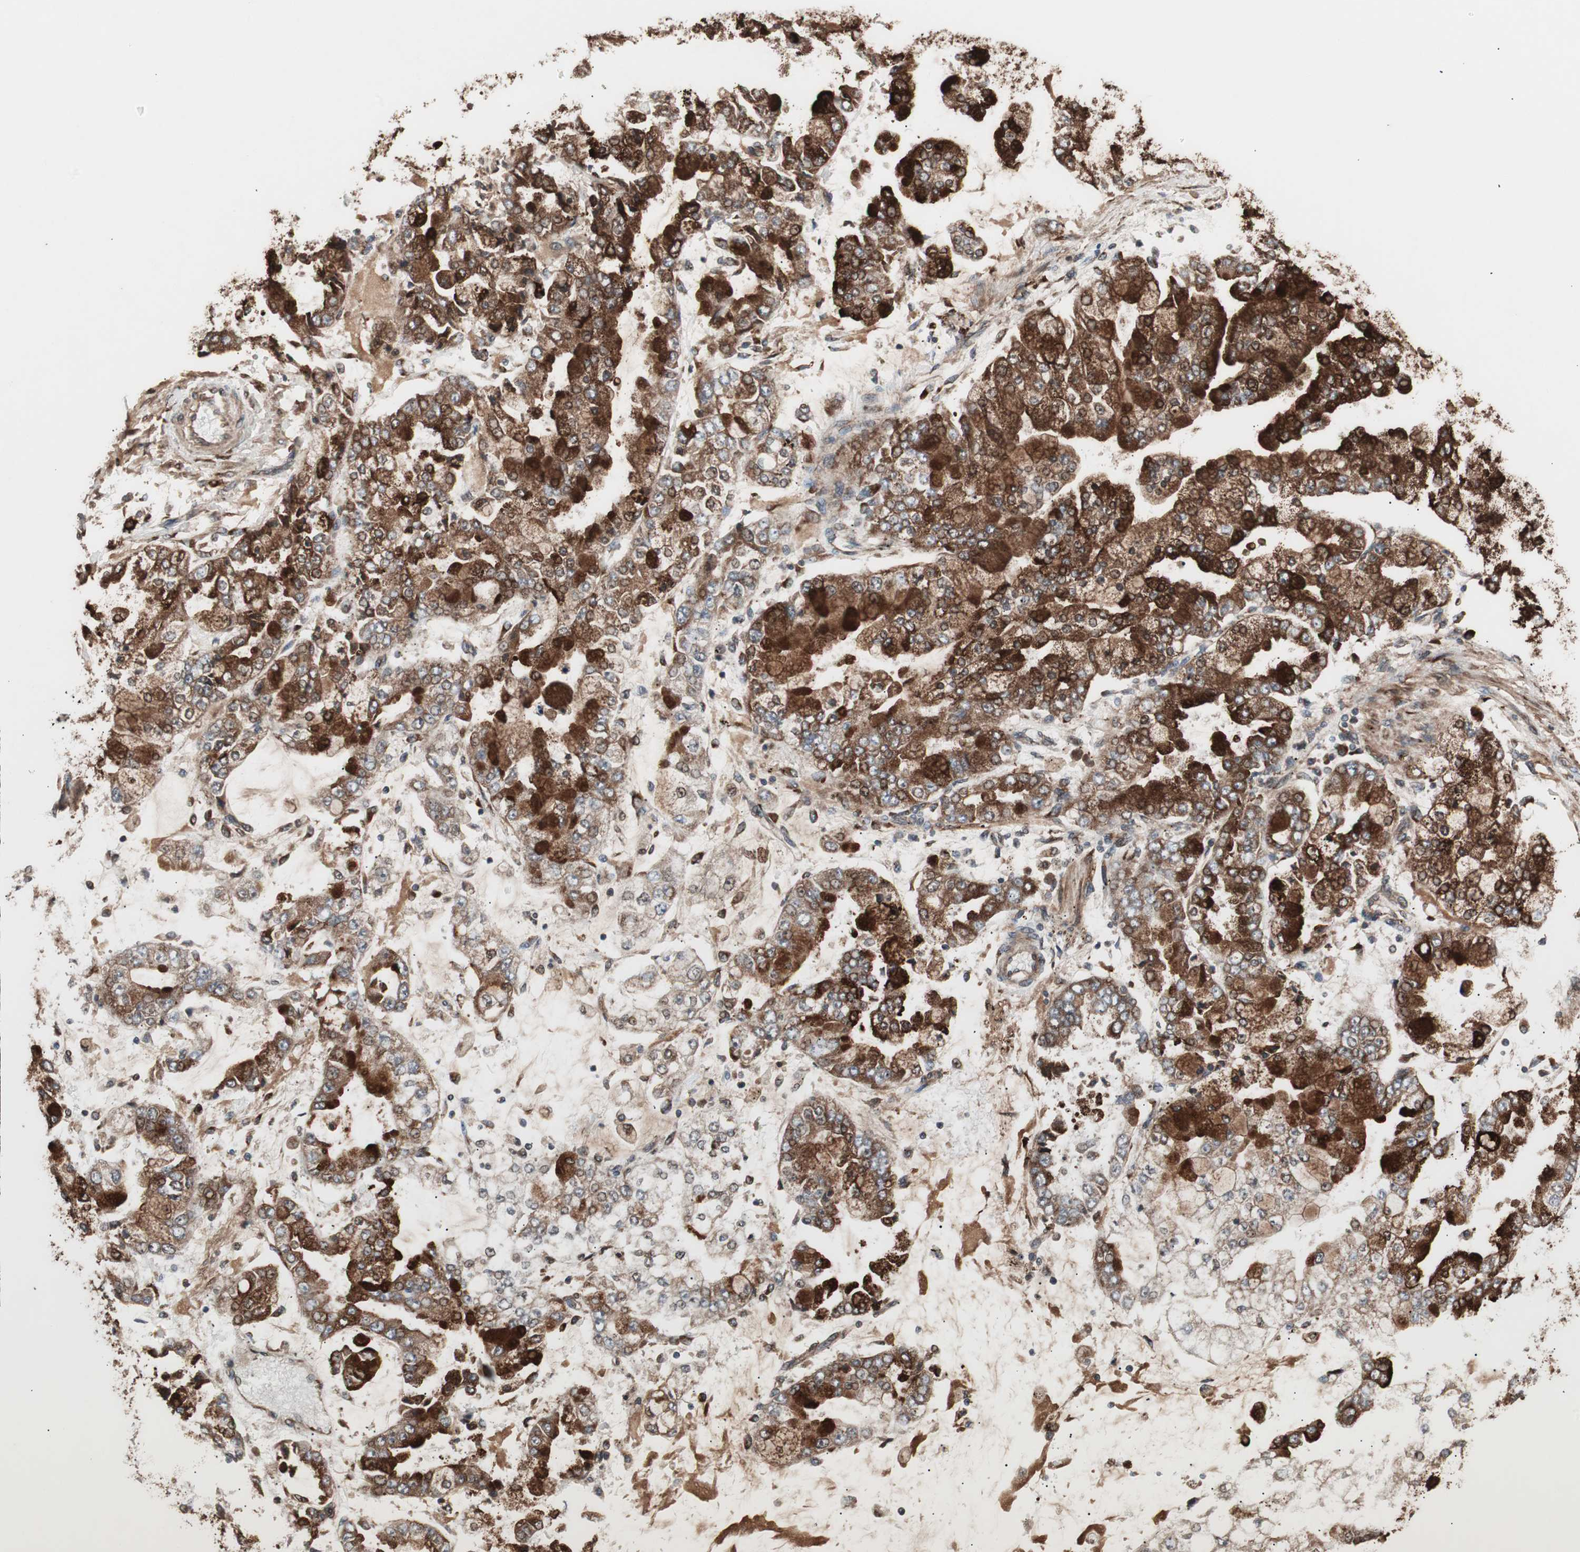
{"staining": {"intensity": "strong", "quantity": ">75%", "location": "cytoplasmic/membranous"}, "tissue": "stomach cancer", "cell_type": "Tumor cells", "image_type": "cancer", "snomed": [{"axis": "morphology", "description": "Adenocarcinoma, NOS"}, {"axis": "topography", "description": "Stomach"}], "caption": "Human adenocarcinoma (stomach) stained with a protein marker displays strong staining in tumor cells.", "gene": "LZTS1", "patient": {"sex": "male", "age": 76}}